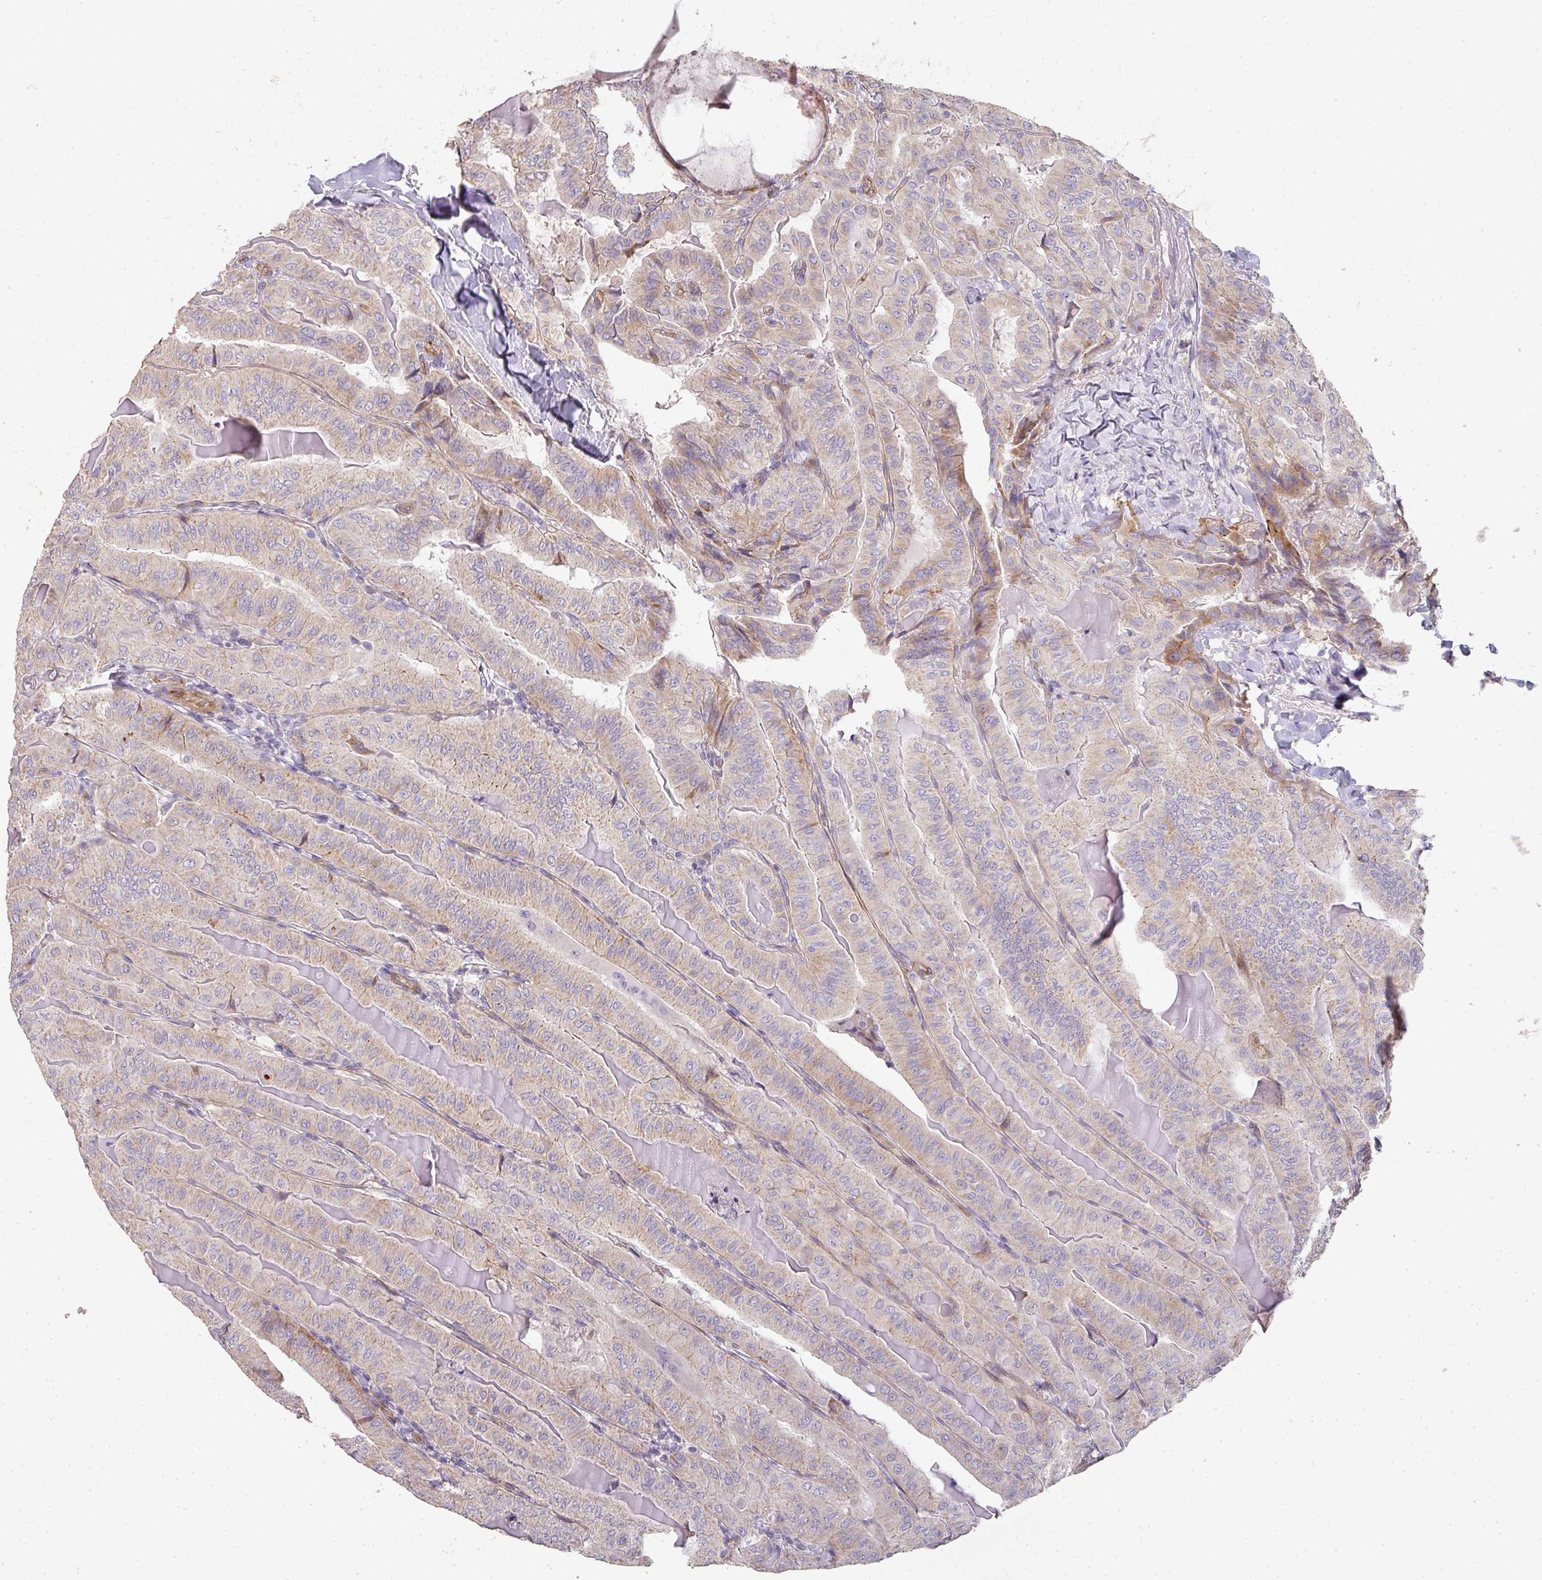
{"staining": {"intensity": "negative", "quantity": "none", "location": "none"}, "tissue": "thyroid cancer", "cell_type": "Tumor cells", "image_type": "cancer", "snomed": [{"axis": "morphology", "description": "Papillary adenocarcinoma, NOS"}, {"axis": "topography", "description": "Thyroid gland"}], "caption": "A photomicrograph of thyroid cancer stained for a protein exhibits no brown staining in tumor cells. (Immunohistochemistry (ihc), brightfield microscopy, high magnification).", "gene": "PCDH1", "patient": {"sex": "female", "age": 68}}